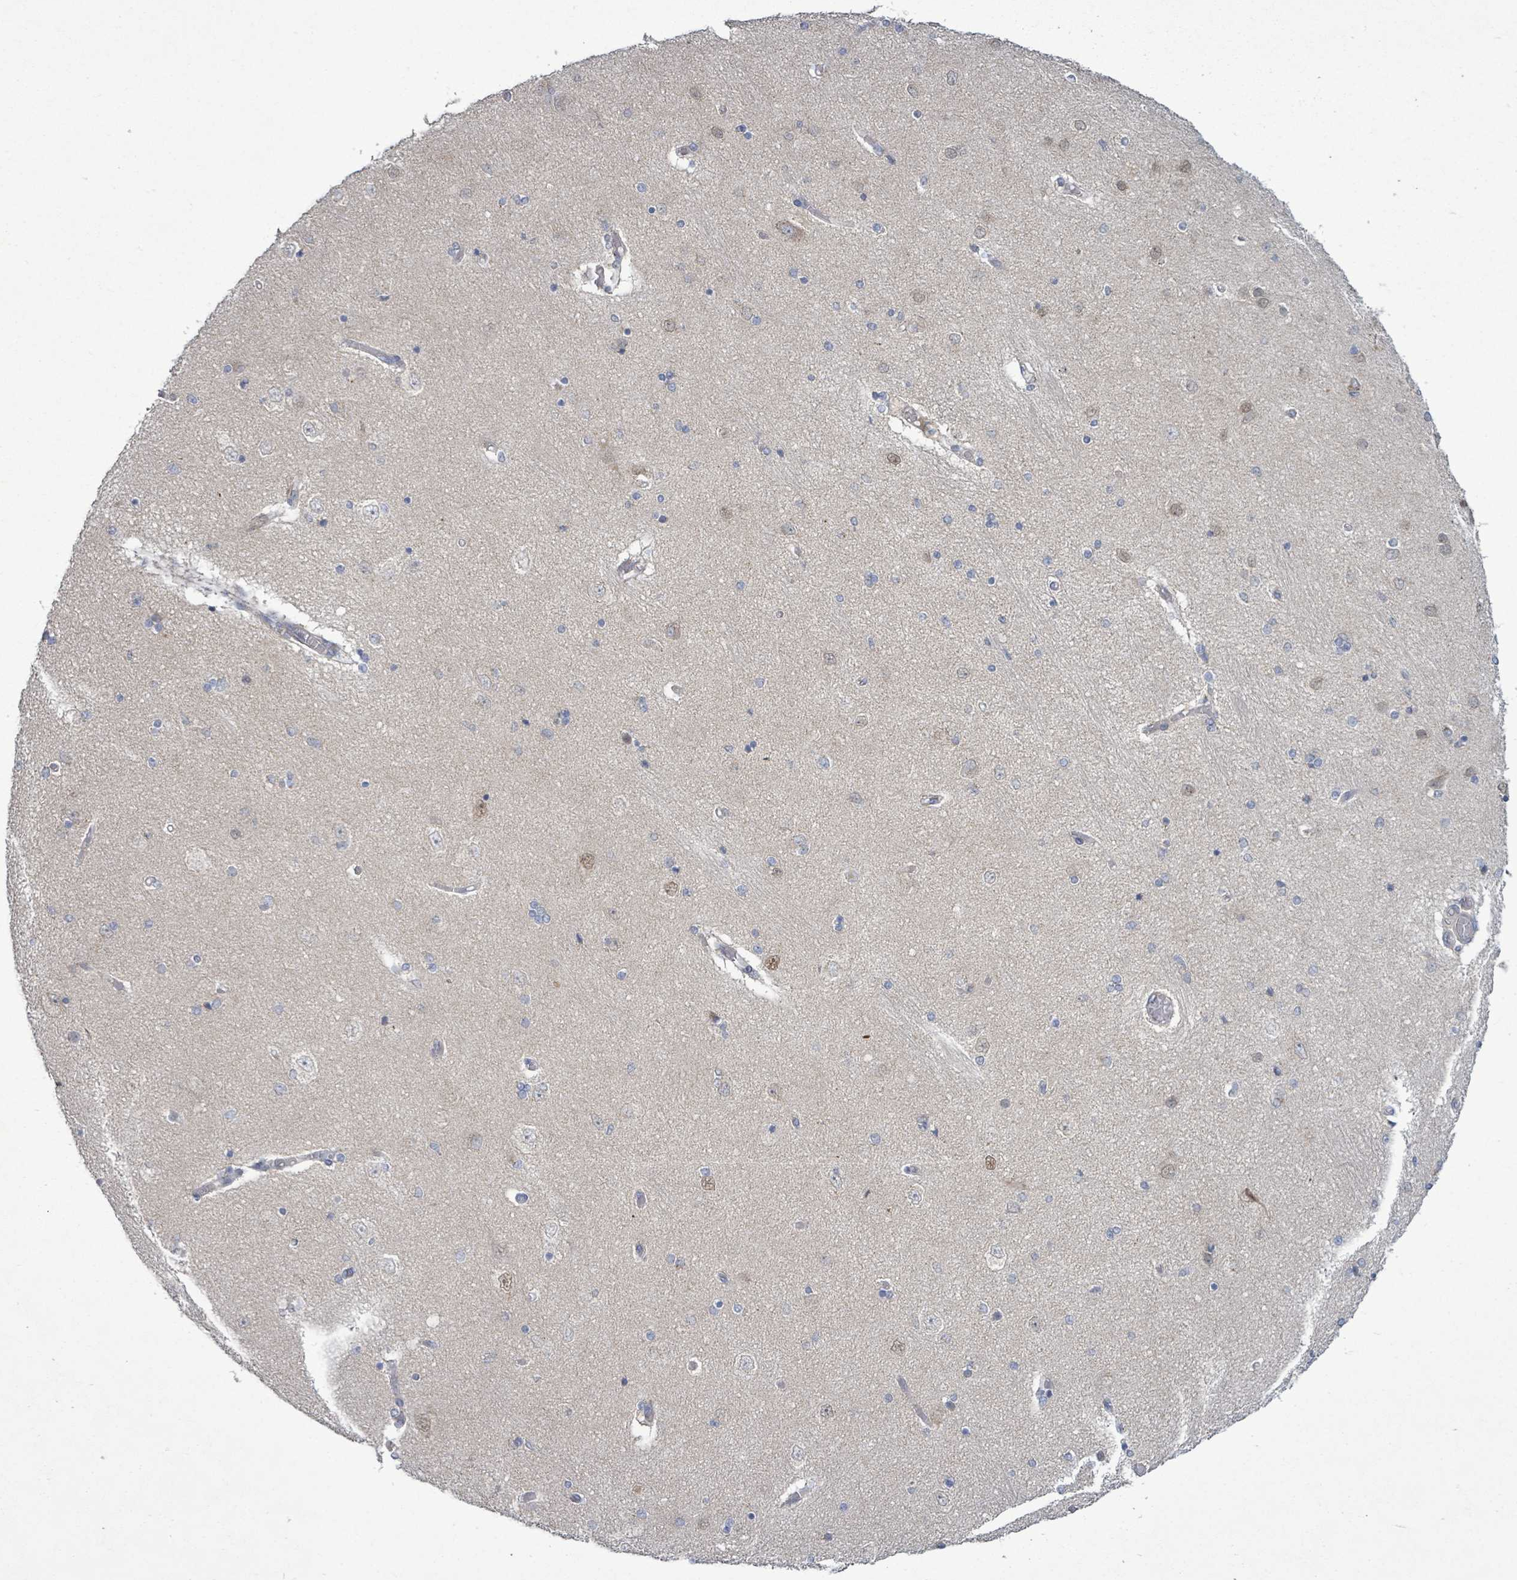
{"staining": {"intensity": "negative", "quantity": "none", "location": "none"}, "tissue": "hippocampus", "cell_type": "Glial cells", "image_type": "normal", "snomed": [{"axis": "morphology", "description": "Normal tissue, NOS"}, {"axis": "topography", "description": "Hippocampus"}], "caption": "IHC of normal human hippocampus demonstrates no positivity in glial cells.", "gene": "ZFPM1", "patient": {"sex": "female", "age": 54}}